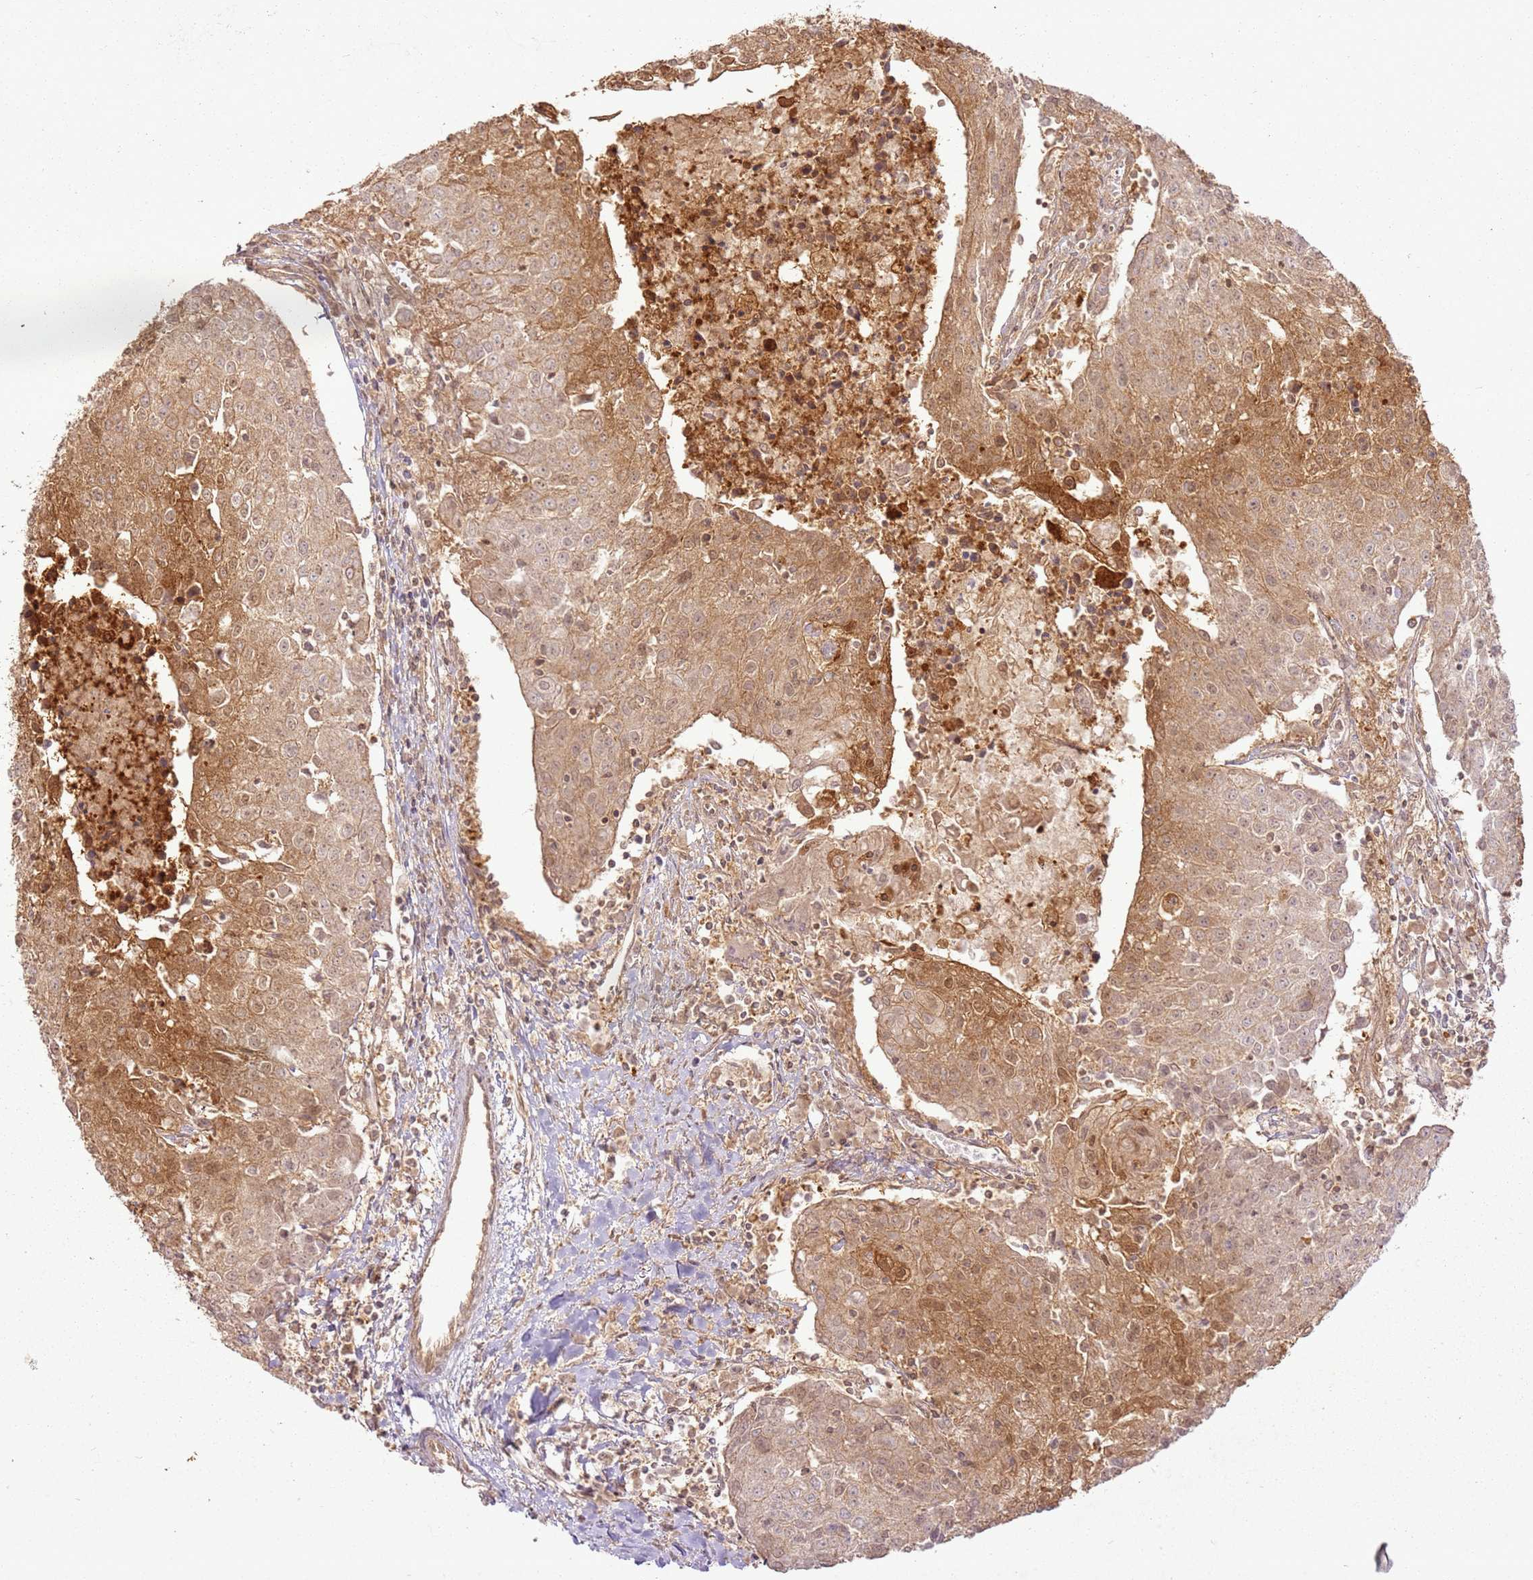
{"staining": {"intensity": "moderate", "quantity": "25%-75%", "location": "cytoplasmic/membranous"}, "tissue": "urothelial cancer", "cell_type": "Tumor cells", "image_type": "cancer", "snomed": [{"axis": "morphology", "description": "Urothelial carcinoma, High grade"}, {"axis": "topography", "description": "Urinary bladder"}], "caption": "Urothelial cancer tissue reveals moderate cytoplasmic/membranous positivity in approximately 25%-75% of tumor cells, visualized by immunohistochemistry. Nuclei are stained in blue.", "gene": "ZNF776", "patient": {"sex": "female", "age": 85}}